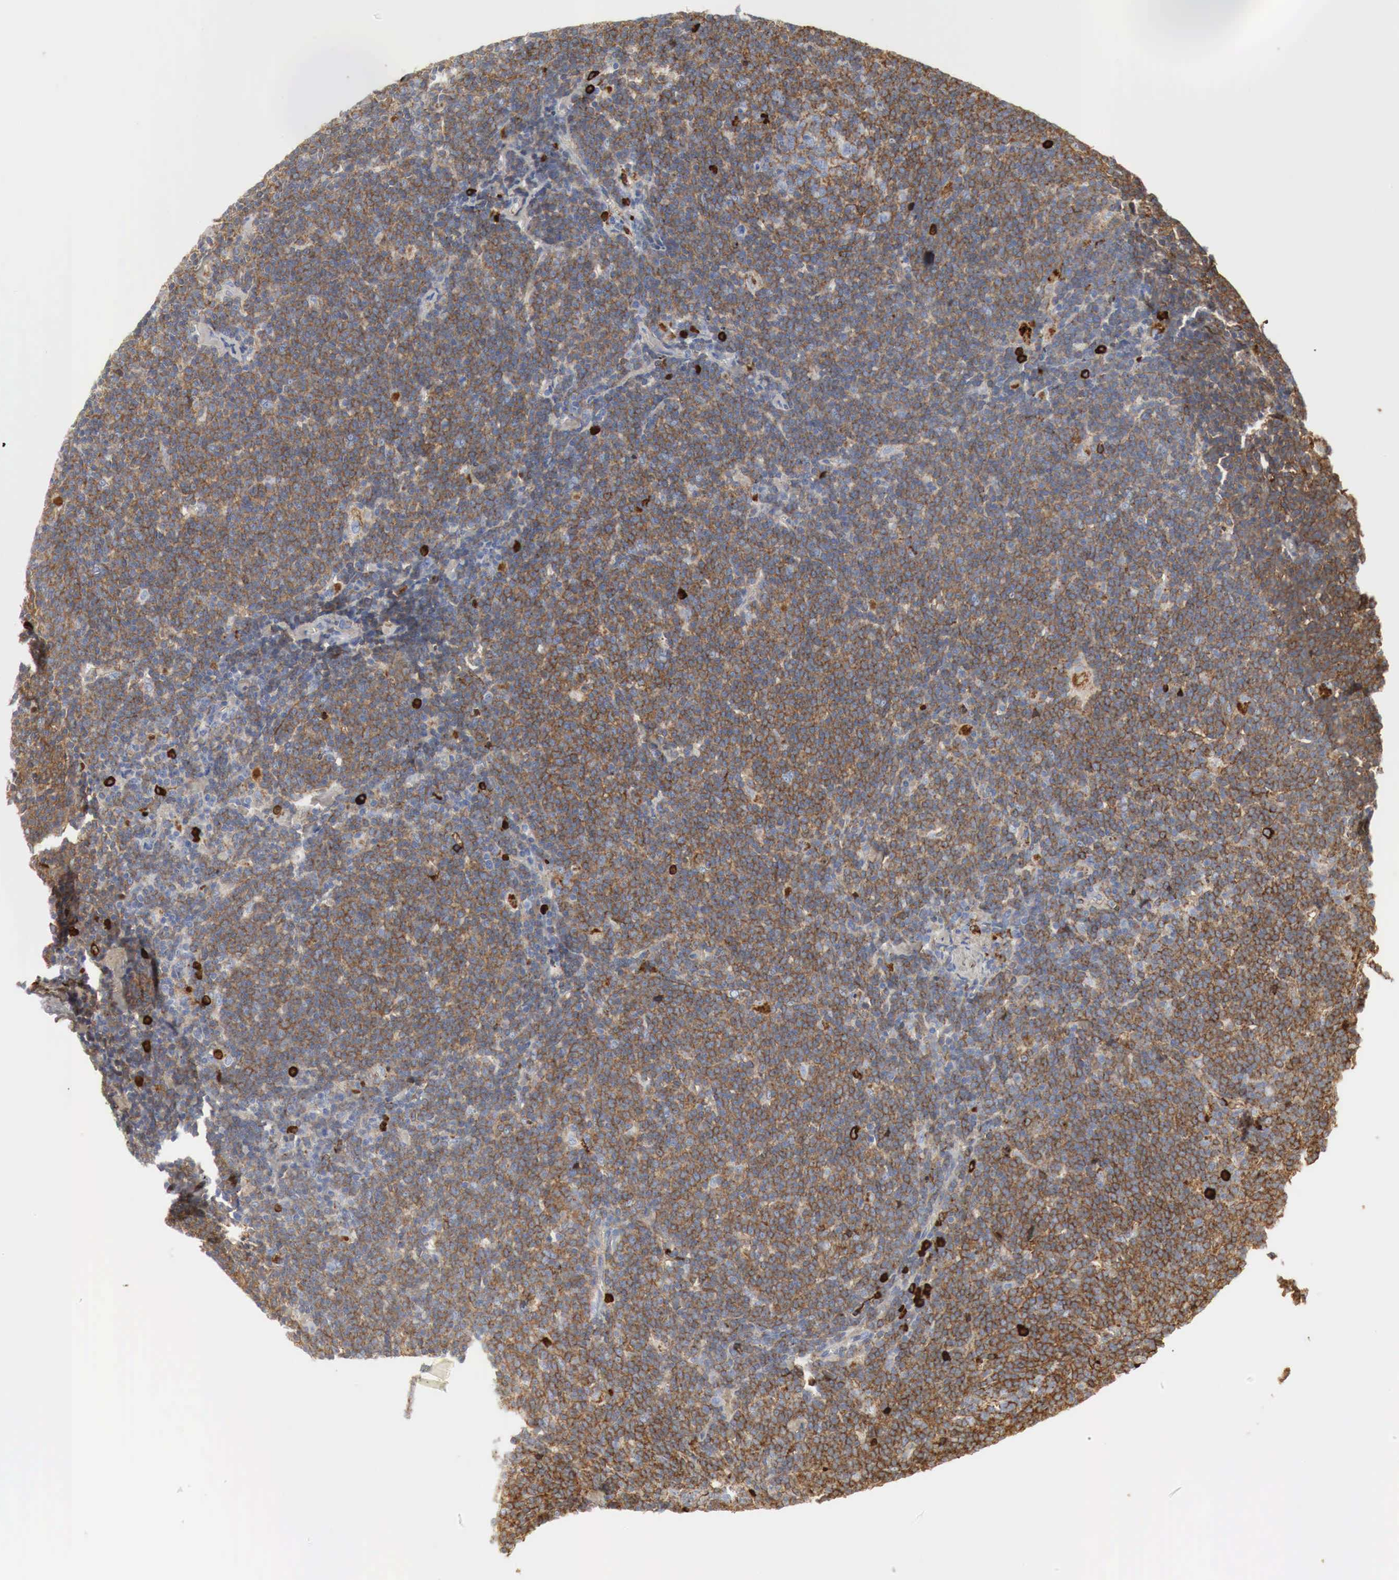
{"staining": {"intensity": "strong", "quantity": ">75%", "location": "cytoplasmic/membranous"}, "tissue": "lymphoma", "cell_type": "Tumor cells", "image_type": "cancer", "snomed": [{"axis": "morphology", "description": "Malignant lymphoma, non-Hodgkin's type, Low grade"}, {"axis": "topography", "description": "Lymph node"}], "caption": "A brown stain shows strong cytoplasmic/membranous expression of a protein in human malignant lymphoma, non-Hodgkin's type (low-grade) tumor cells. (Brightfield microscopy of DAB IHC at high magnification).", "gene": "IGLC3", "patient": {"sex": "male", "age": 65}}